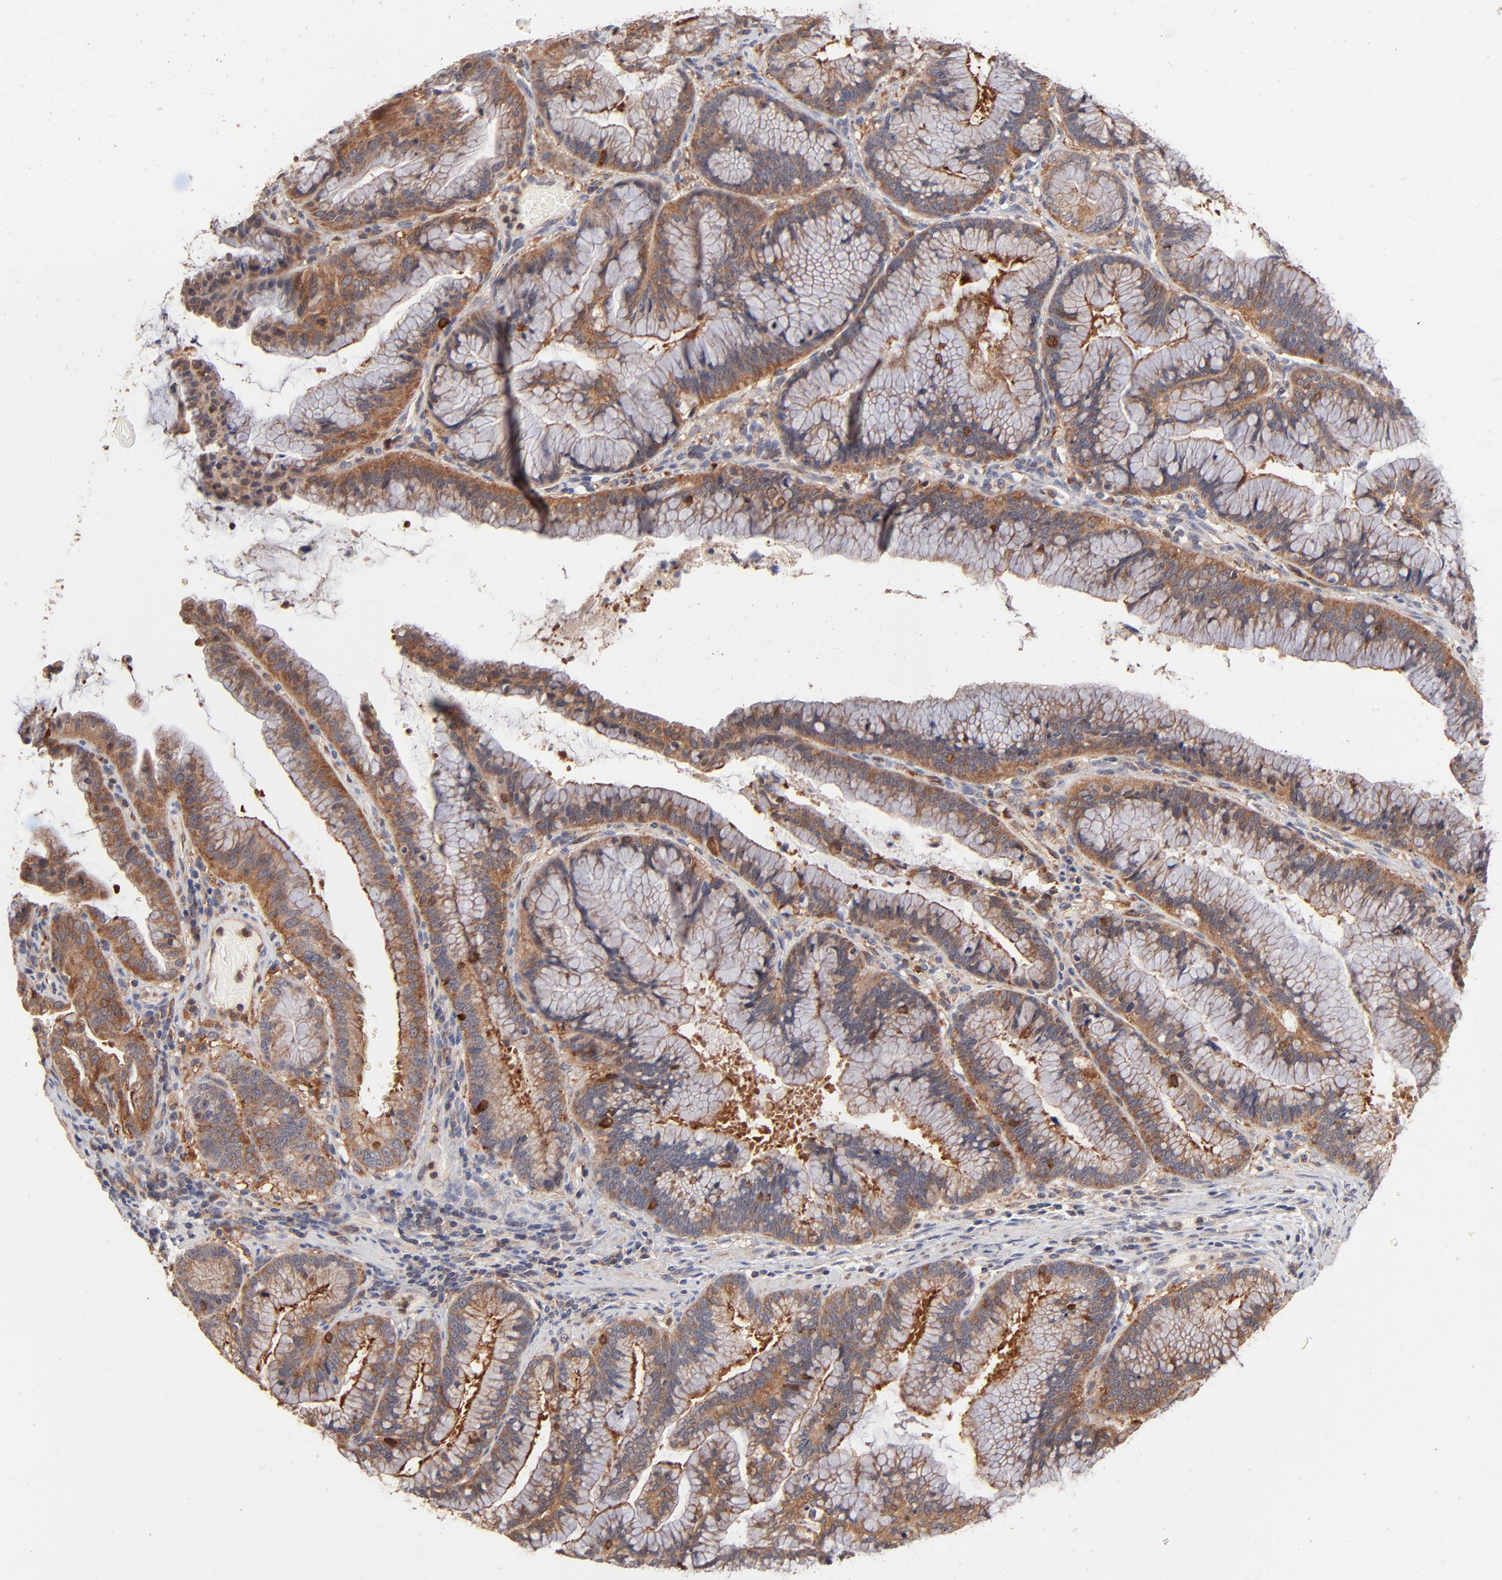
{"staining": {"intensity": "moderate", "quantity": ">75%", "location": "cytoplasmic/membranous"}, "tissue": "pancreatic cancer", "cell_type": "Tumor cells", "image_type": "cancer", "snomed": [{"axis": "morphology", "description": "Adenocarcinoma, NOS"}, {"axis": "topography", "description": "Pancreas"}], "caption": "Immunohistochemistry histopathology image of neoplastic tissue: pancreatic cancer (adenocarcinoma) stained using immunohistochemistry displays medium levels of moderate protein expression localized specifically in the cytoplasmic/membranous of tumor cells, appearing as a cytoplasmic/membranous brown color.", "gene": "IVNS1ABP", "patient": {"sex": "female", "age": 64}}